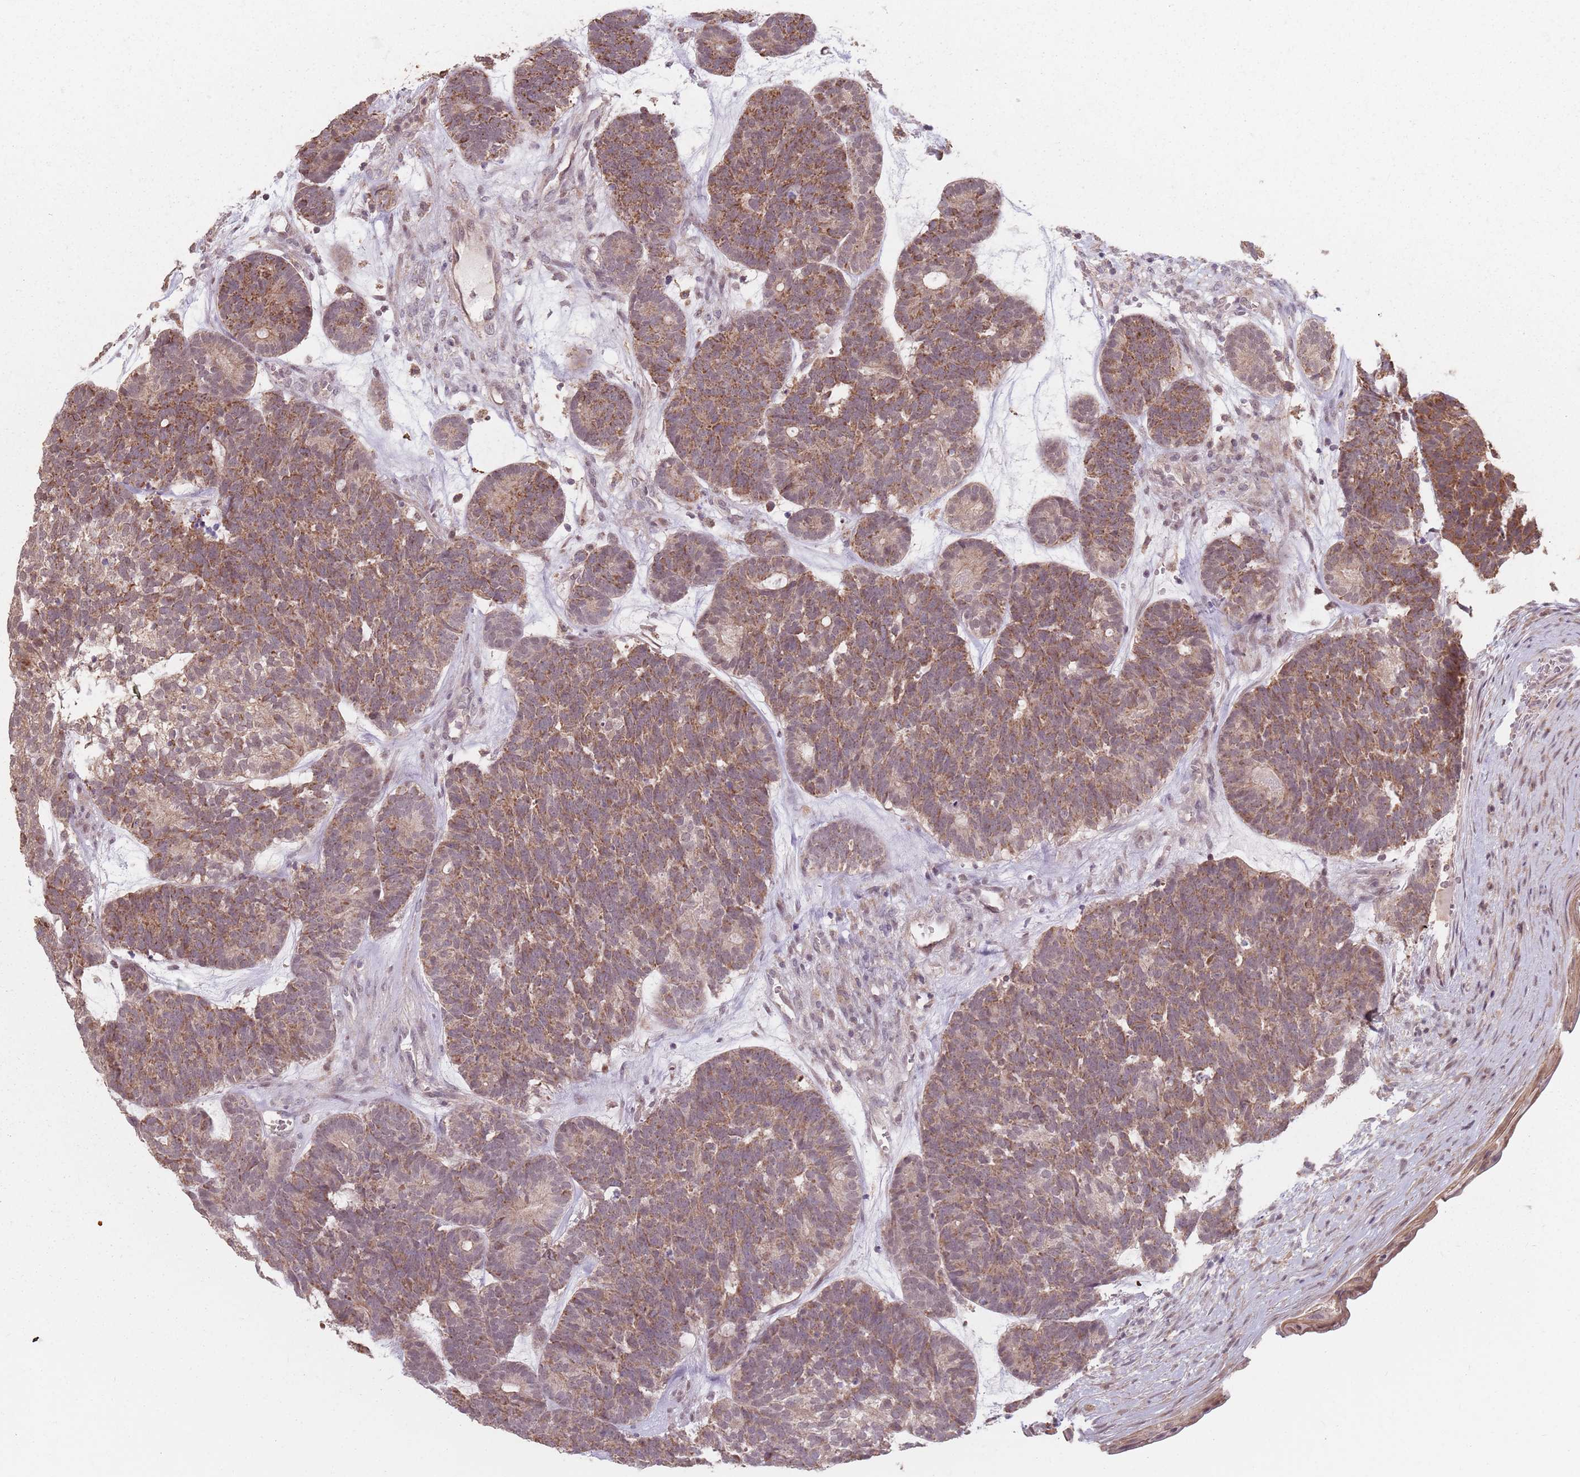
{"staining": {"intensity": "moderate", "quantity": ">75%", "location": "cytoplasmic/membranous"}, "tissue": "head and neck cancer", "cell_type": "Tumor cells", "image_type": "cancer", "snomed": [{"axis": "morphology", "description": "Adenocarcinoma, NOS"}, {"axis": "topography", "description": "Head-Neck"}], "caption": "IHC micrograph of neoplastic tissue: human head and neck adenocarcinoma stained using immunohistochemistry (IHC) exhibits medium levels of moderate protein expression localized specifically in the cytoplasmic/membranous of tumor cells, appearing as a cytoplasmic/membranous brown color.", "gene": "VPS52", "patient": {"sex": "female", "age": 81}}